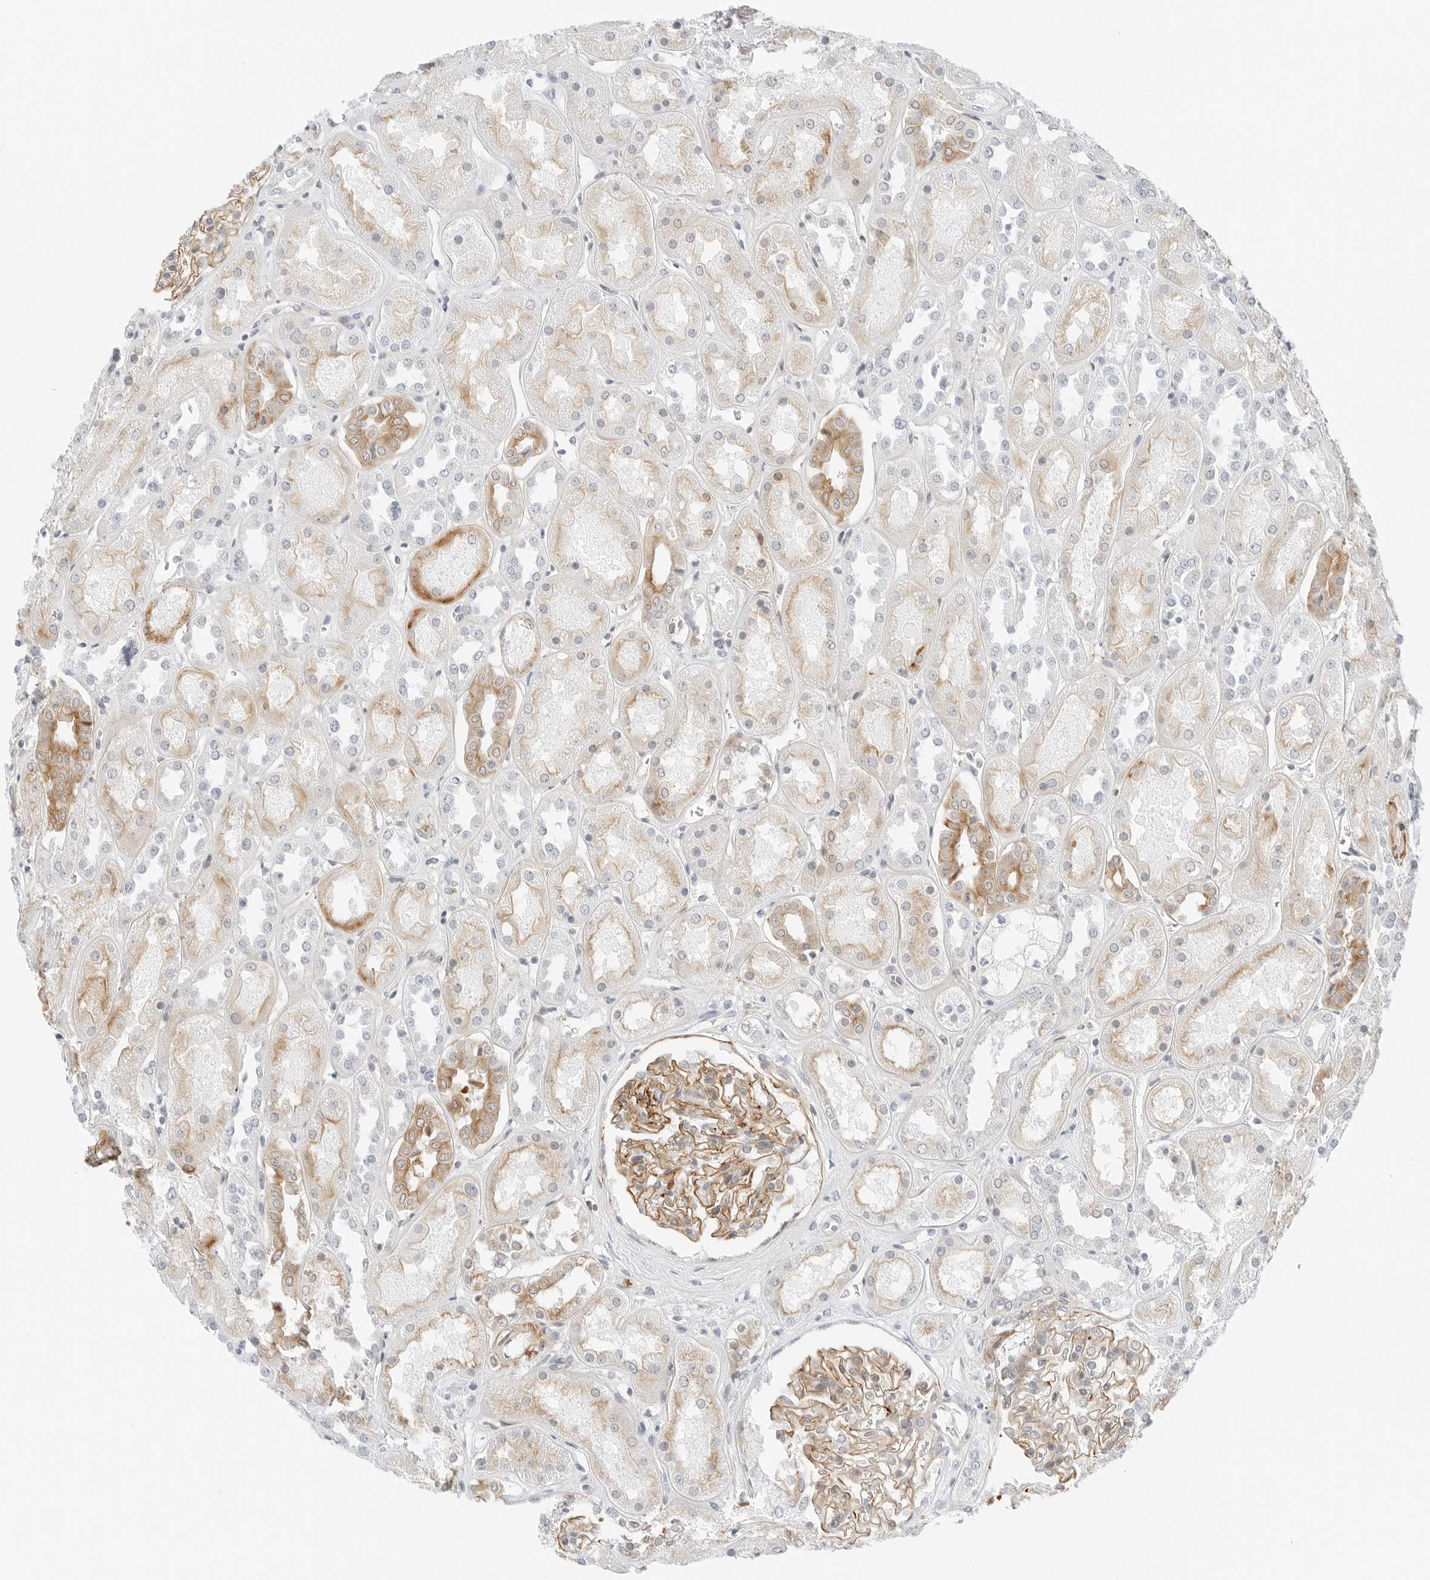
{"staining": {"intensity": "moderate", "quantity": ">75%", "location": "cytoplasmic/membranous"}, "tissue": "kidney", "cell_type": "Cells in glomeruli", "image_type": "normal", "snomed": [{"axis": "morphology", "description": "Normal tissue, NOS"}, {"axis": "topography", "description": "Kidney"}], "caption": "Protein analysis of unremarkable kidney demonstrates moderate cytoplasmic/membranous positivity in approximately >75% of cells in glomeruli. The staining was performed using DAB (3,3'-diaminobenzidine) to visualize the protein expression in brown, while the nuclei were stained in blue with hematoxylin (Magnification: 20x).", "gene": "IQCC", "patient": {"sex": "male", "age": 70}}